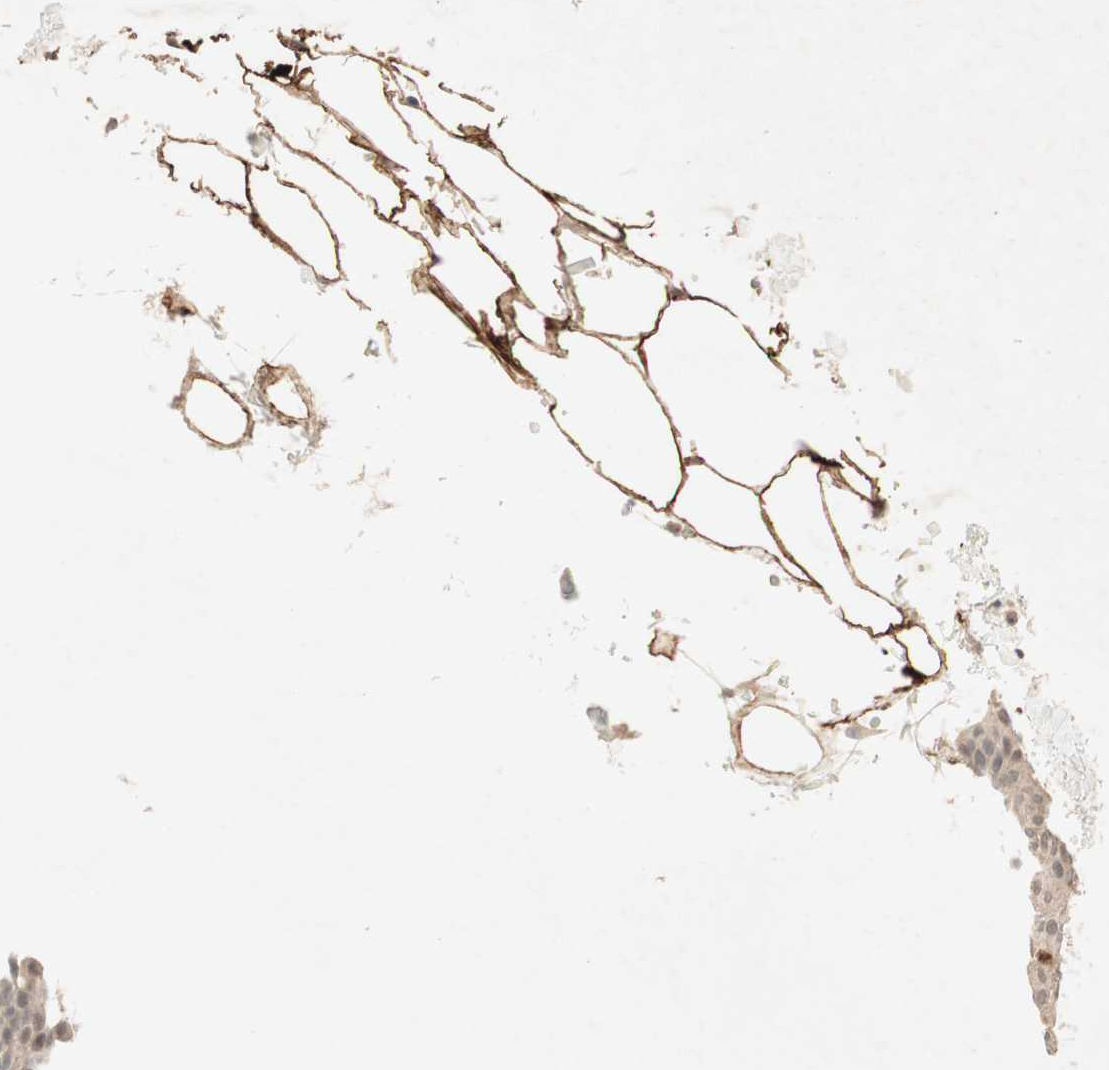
{"staining": {"intensity": "weak", "quantity": ">75%", "location": "cytoplasmic/membranous,nuclear"}, "tissue": "urothelial cancer", "cell_type": "Tumor cells", "image_type": "cancer", "snomed": [{"axis": "morphology", "description": "Urothelial carcinoma, Low grade"}, {"axis": "topography", "description": "Urinary bladder"}], "caption": "IHC of human urothelial cancer displays low levels of weak cytoplasmic/membranous and nuclear staining in approximately >75% of tumor cells.", "gene": "RNGTT", "patient": {"sex": "female", "age": 60}}